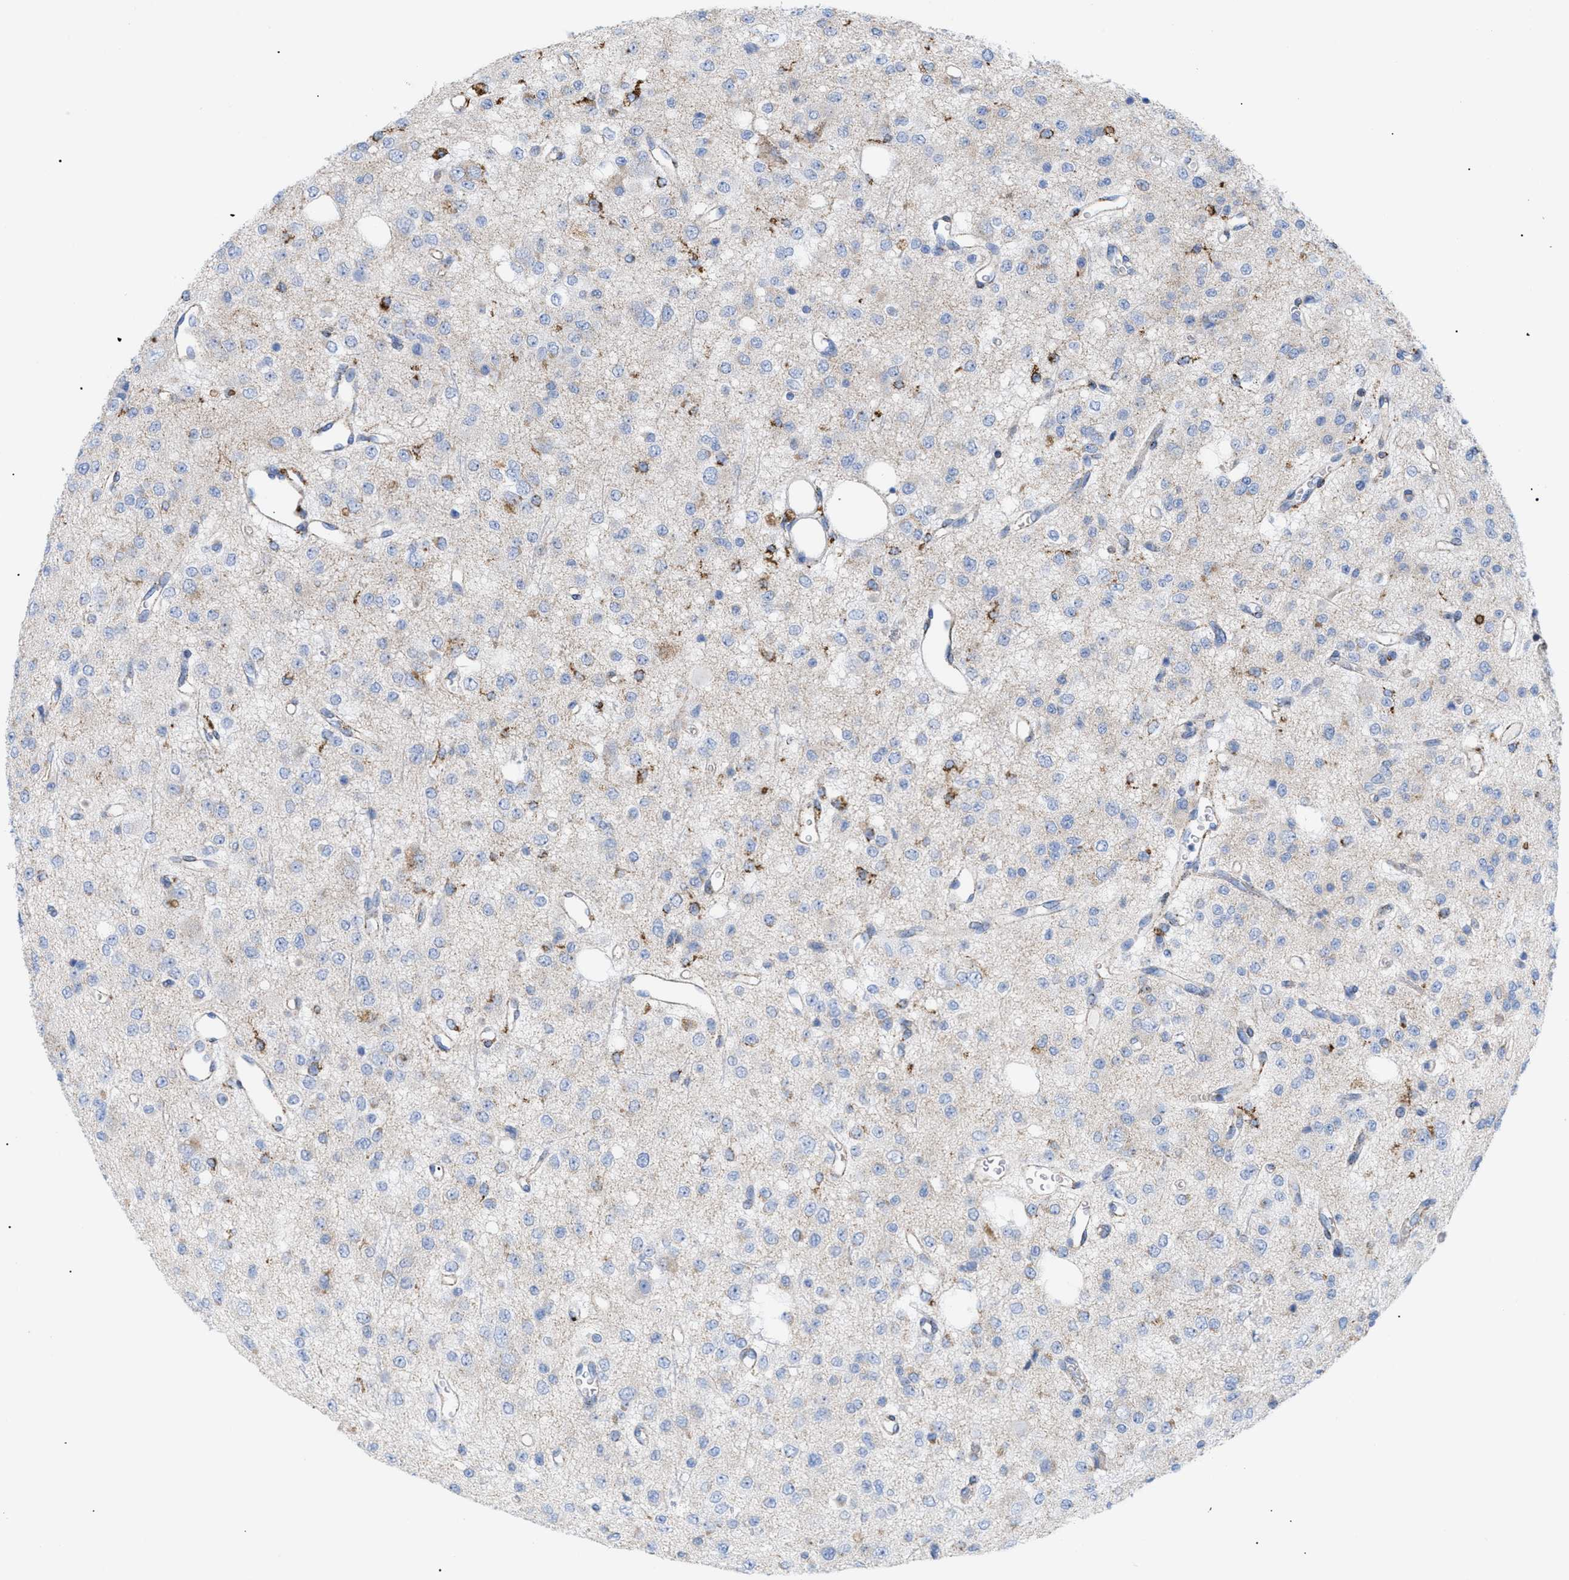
{"staining": {"intensity": "moderate", "quantity": "<25%", "location": "cytoplasmic/membranous"}, "tissue": "glioma", "cell_type": "Tumor cells", "image_type": "cancer", "snomed": [{"axis": "morphology", "description": "Glioma, malignant, Low grade"}, {"axis": "topography", "description": "Brain"}], "caption": "IHC histopathology image of neoplastic tissue: human malignant glioma (low-grade) stained using immunohistochemistry demonstrates low levels of moderate protein expression localized specifically in the cytoplasmic/membranous of tumor cells, appearing as a cytoplasmic/membranous brown color.", "gene": "DRAM2", "patient": {"sex": "male", "age": 38}}